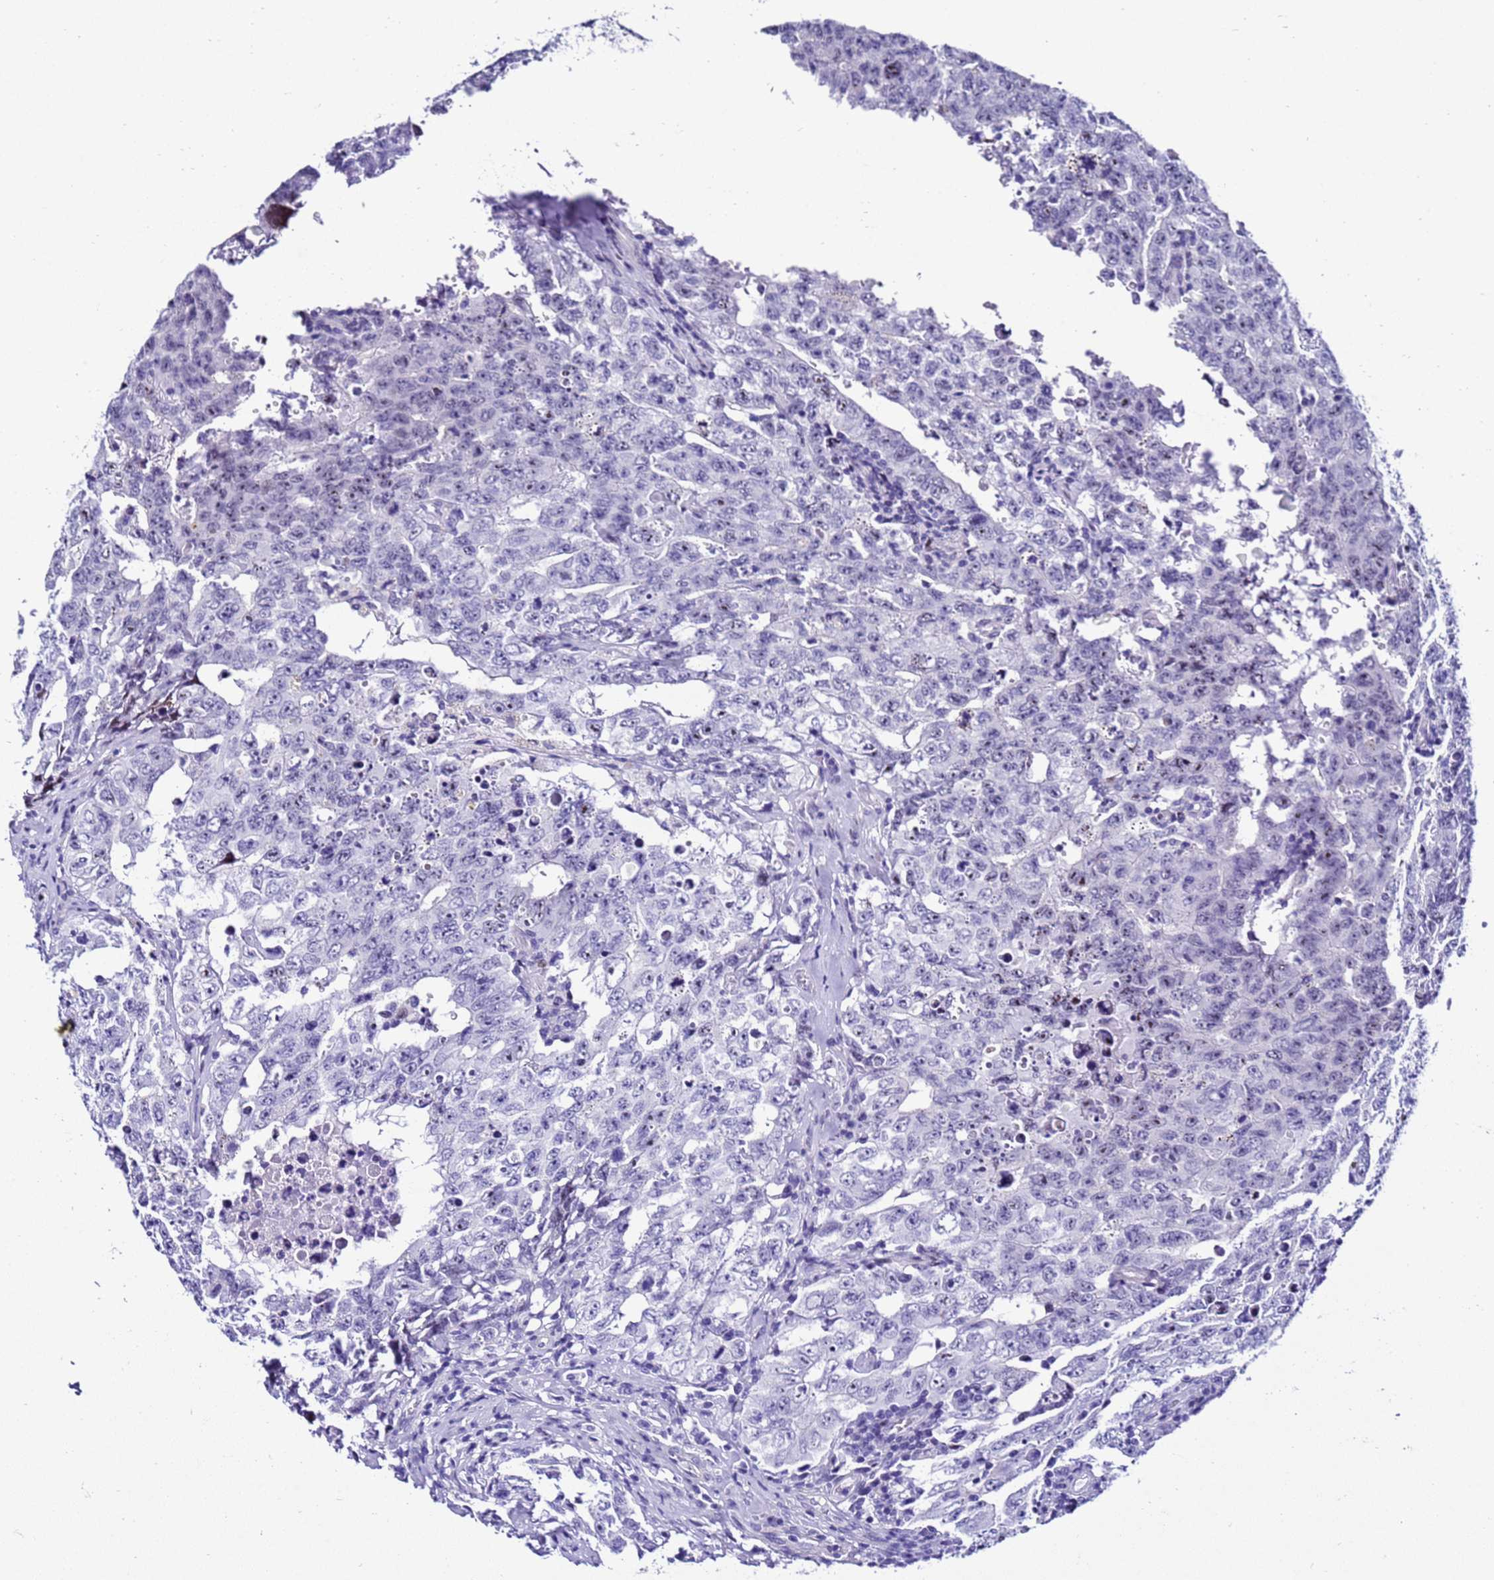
{"staining": {"intensity": "negative", "quantity": "none", "location": "none"}, "tissue": "testis cancer", "cell_type": "Tumor cells", "image_type": "cancer", "snomed": [{"axis": "morphology", "description": "Carcinoma, Embryonal, NOS"}, {"axis": "topography", "description": "Testis"}], "caption": "A high-resolution histopathology image shows IHC staining of testis cancer (embryonal carcinoma), which demonstrates no significant staining in tumor cells.", "gene": "ZNF417", "patient": {"sex": "male", "age": 26}}